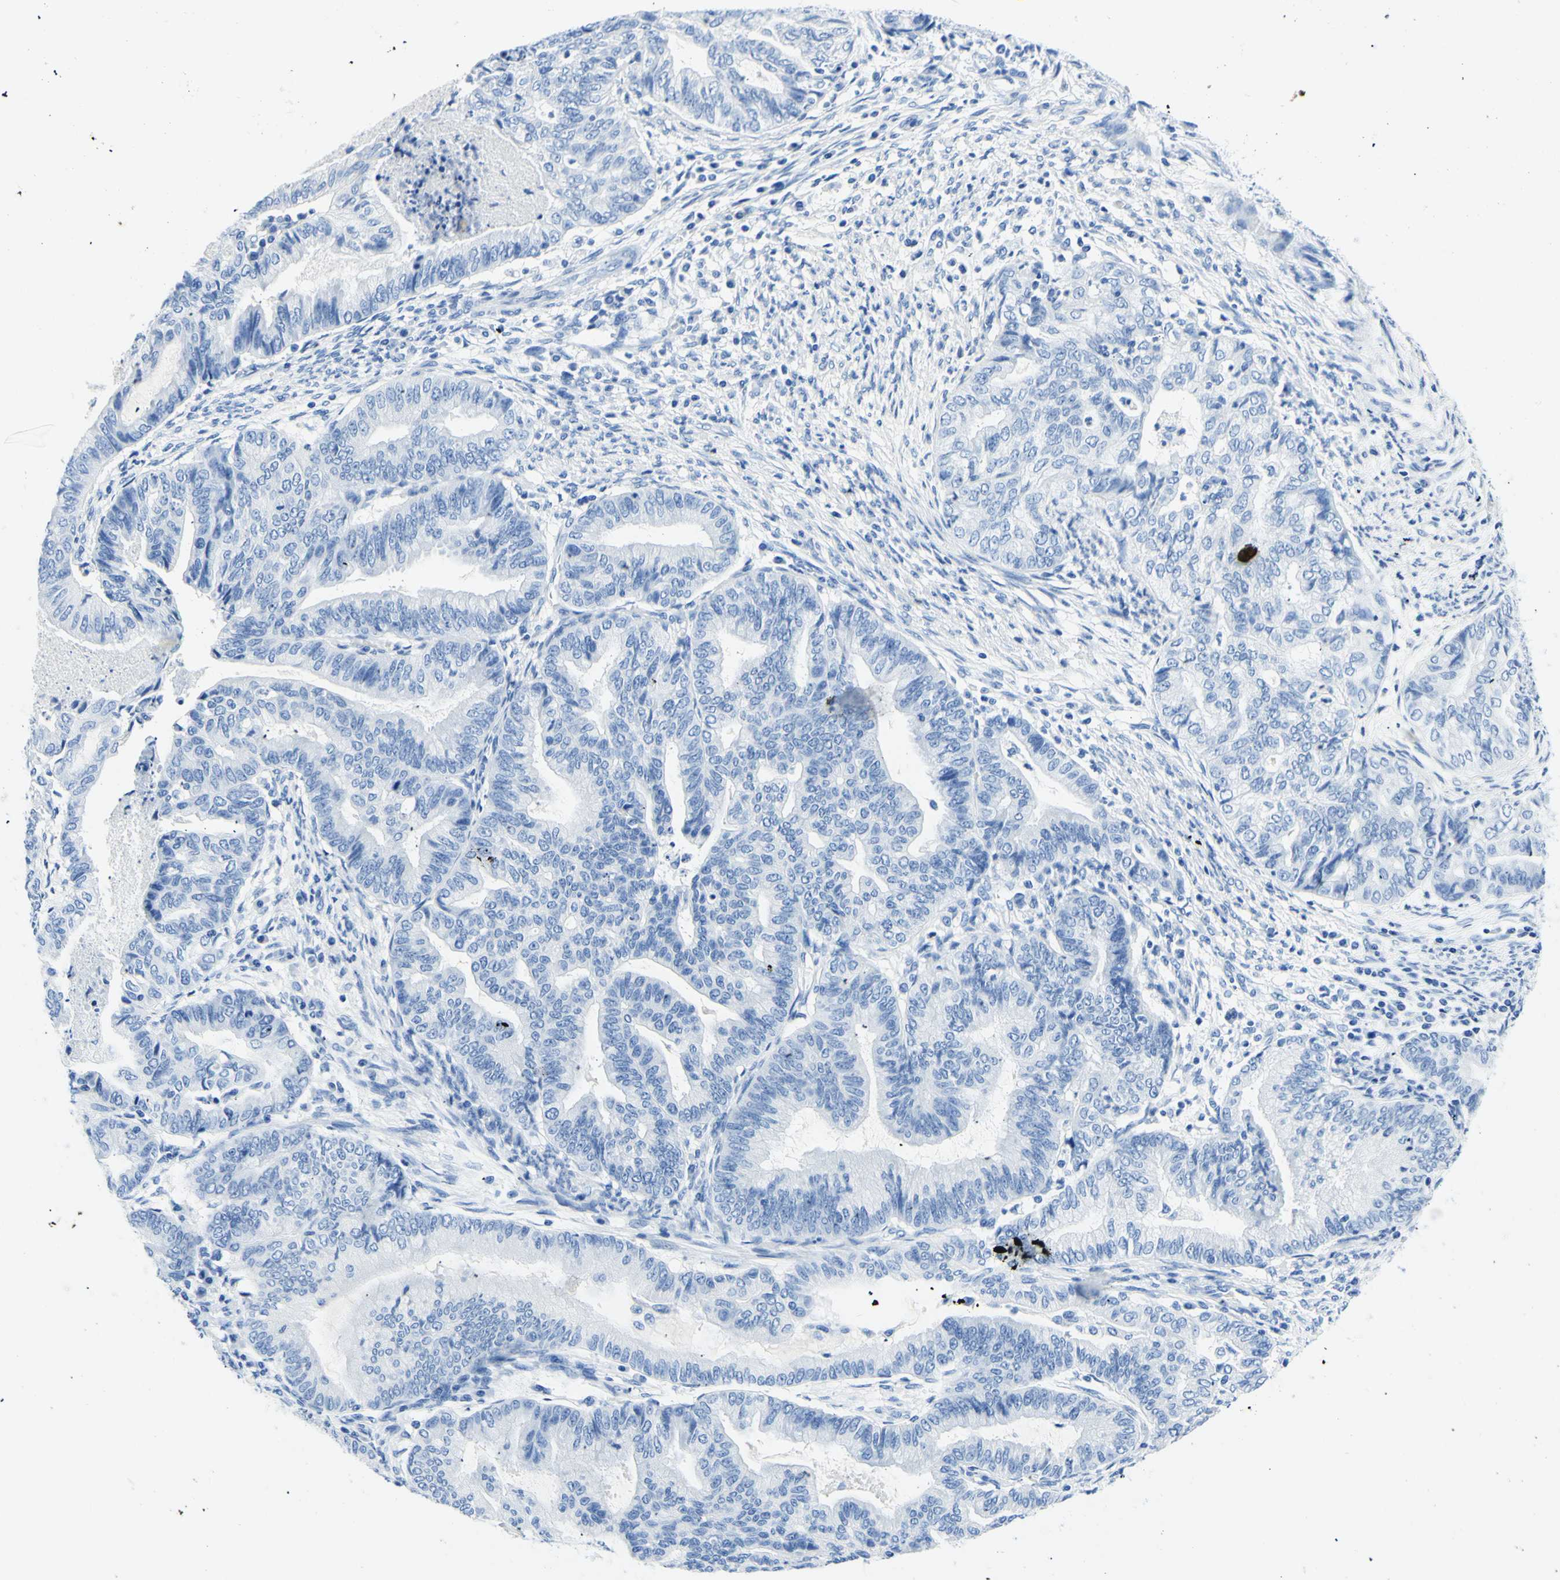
{"staining": {"intensity": "negative", "quantity": "none", "location": "none"}, "tissue": "endometrial cancer", "cell_type": "Tumor cells", "image_type": "cancer", "snomed": [{"axis": "morphology", "description": "Adenocarcinoma, NOS"}, {"axis": "topography", "description": "Endometrium"}], "caption": "Histopathology image shows no significant protein positivity in tumor cells of adenocarcinoma (endometrial). (DAB (3,3'-diaminobenzidine) immunohistochemistry visualized using brightfield microscopy, high magnification).", "gene": "MYH2", "patient": {"sex": "female", "age": 79}}